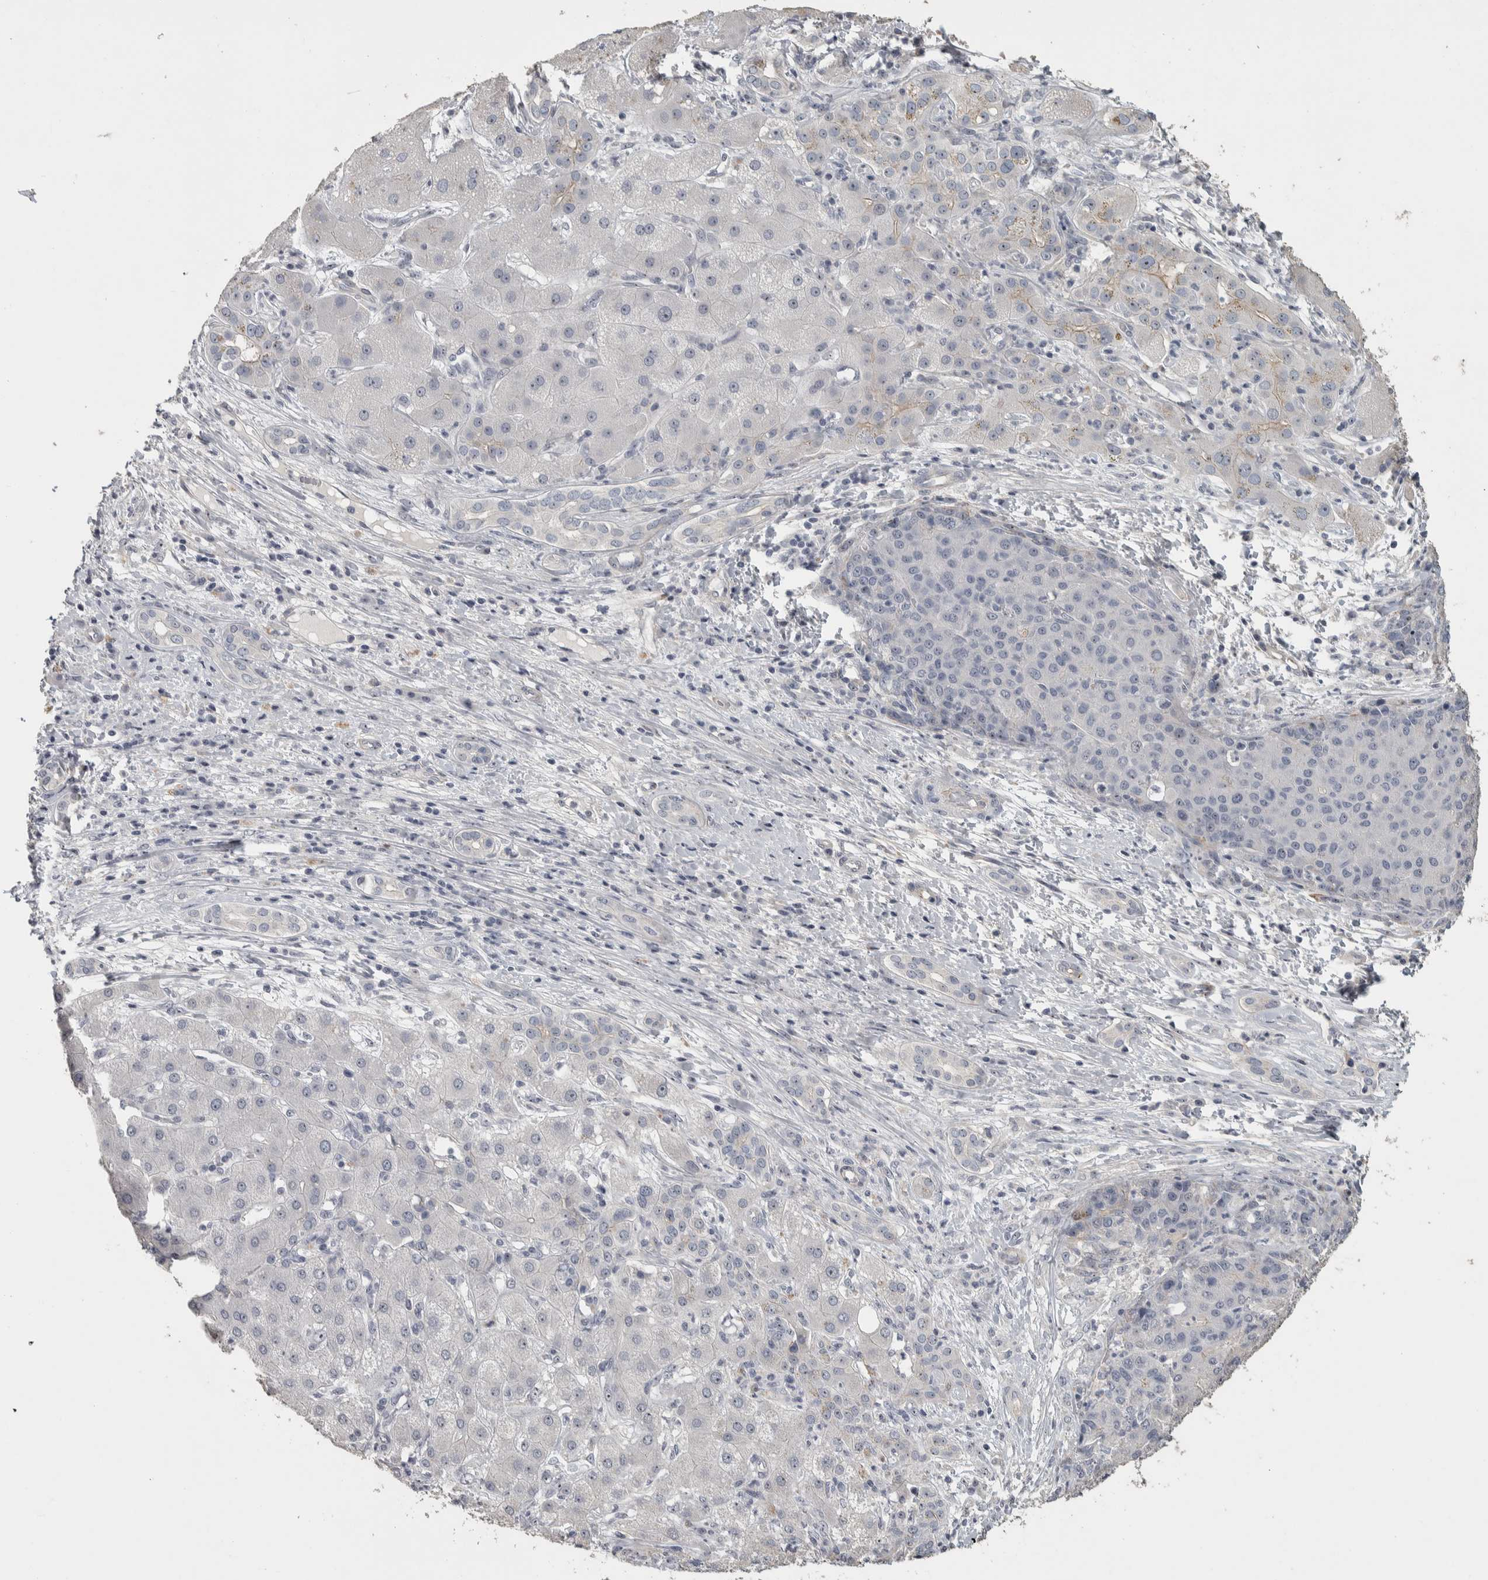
{"staining": {"intensity": "weak", "quantity": "<25%", "location": "nuclear"}, "tissue": "liver cancer", "cell_type": "Tumor cells", "image_type": "cancer", "snomed": [{"axis": "morphology", "description": "Carcinoma, Hepatocellular, NOS"}, {"axis": "topography", "description": "Liver"}], "caption": "A photomicrograph of liver hepatocellular carcinoma stained for a protein shows no brown staining in tumor cells.", "gene": "DCAF10", "patient": {"sex": "male", "age": 65}}